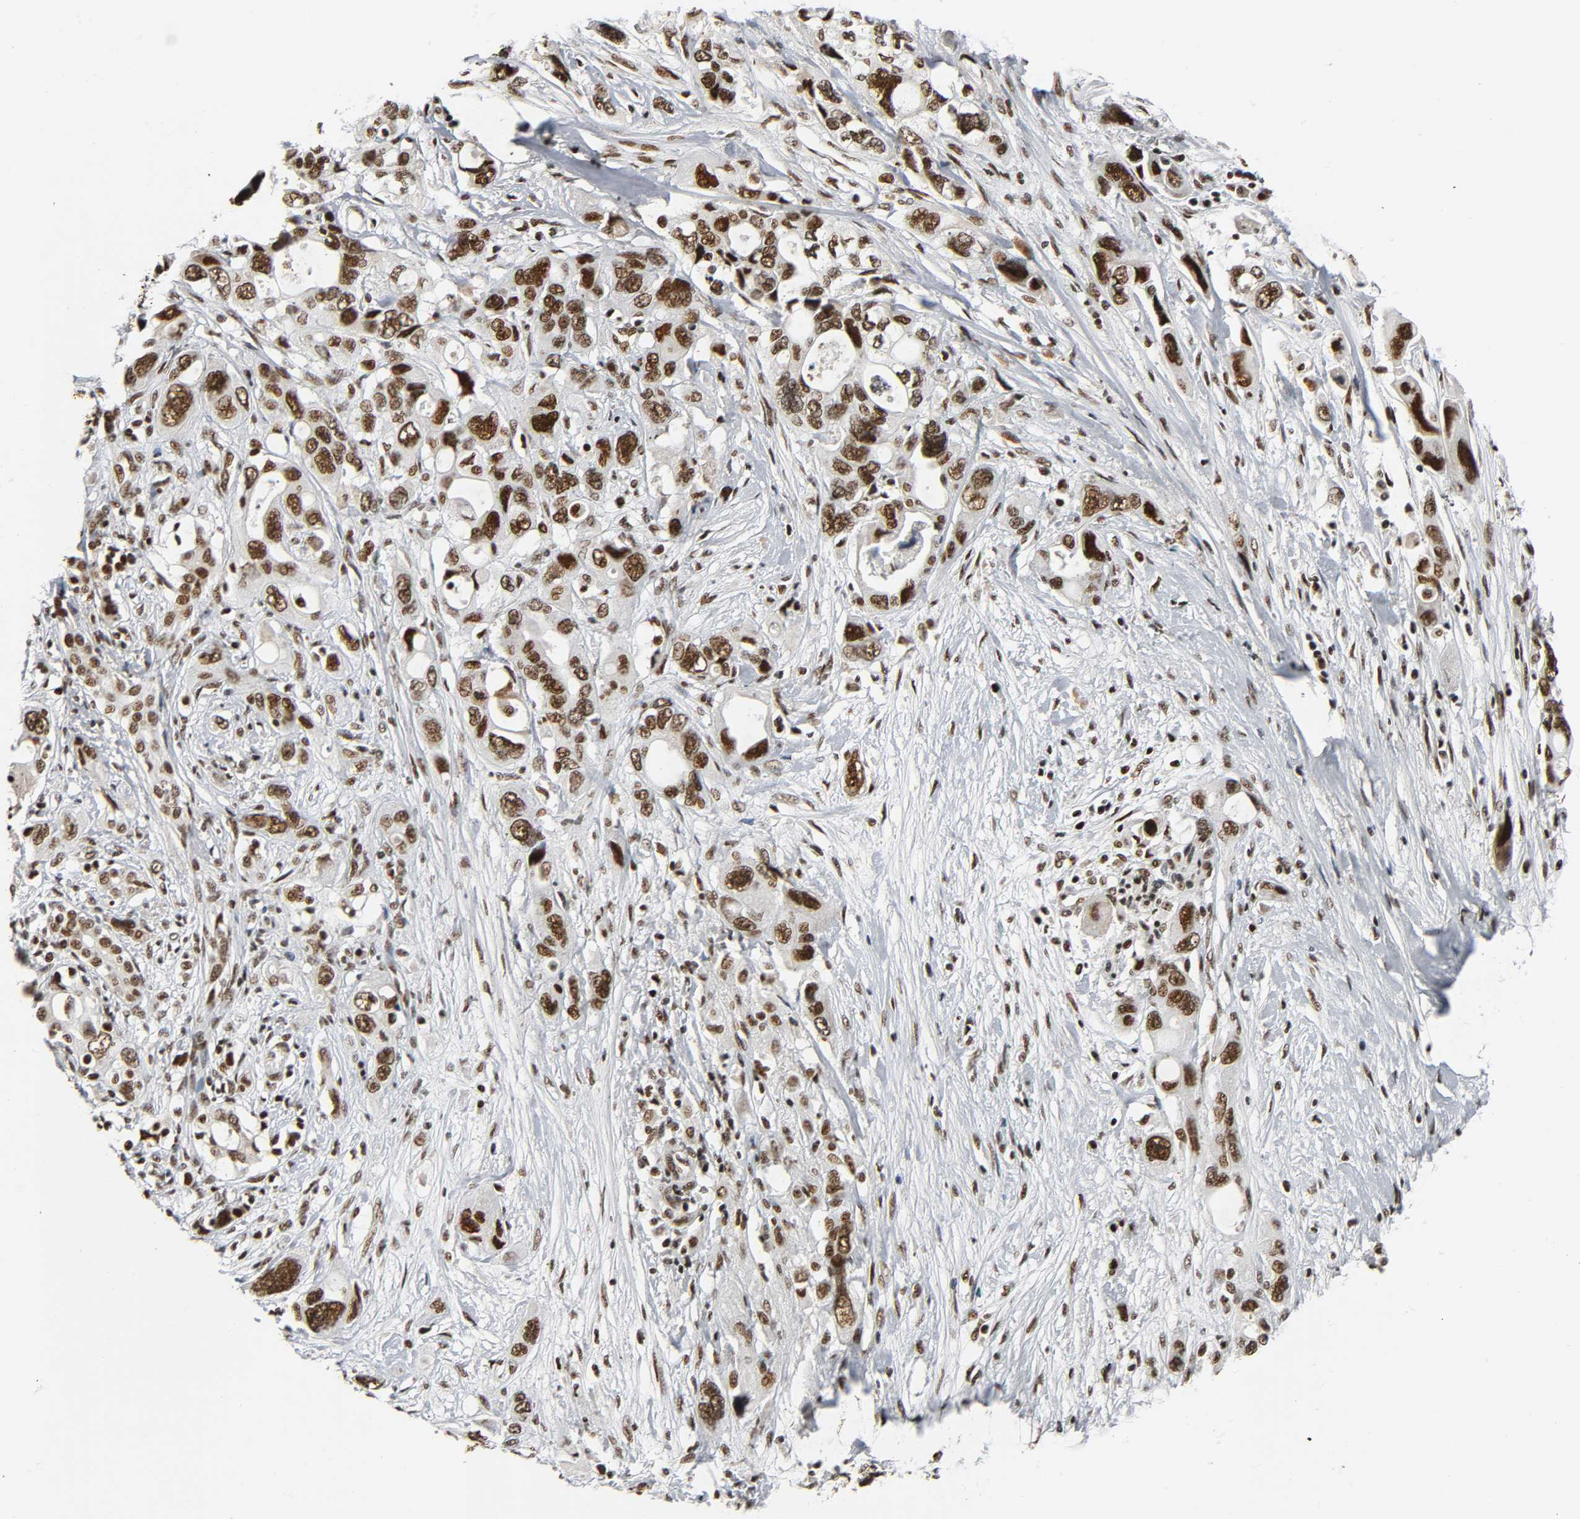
{"staining": {"intensity": "strong", "quantity": ">75%", "location": "nuclear"}, "tissue": "pancreatic cancer", "cell_type": "Tumor cells", "image_type": "cancer", "snomed": [{"axis": "morphology", "description": "Adenocarcinoma, NOS"}, {"axis": "topography", "description": "Pancreas"}], "caption": "Immunohistochemistry (IHC) image of pancreatic cancer stained for a protein (brown), which reveals high levels of strong nuclear expression in about >75% of tumor cells.", "gene": "CDK9", "patient": {"sex": "male", "age": 46}}